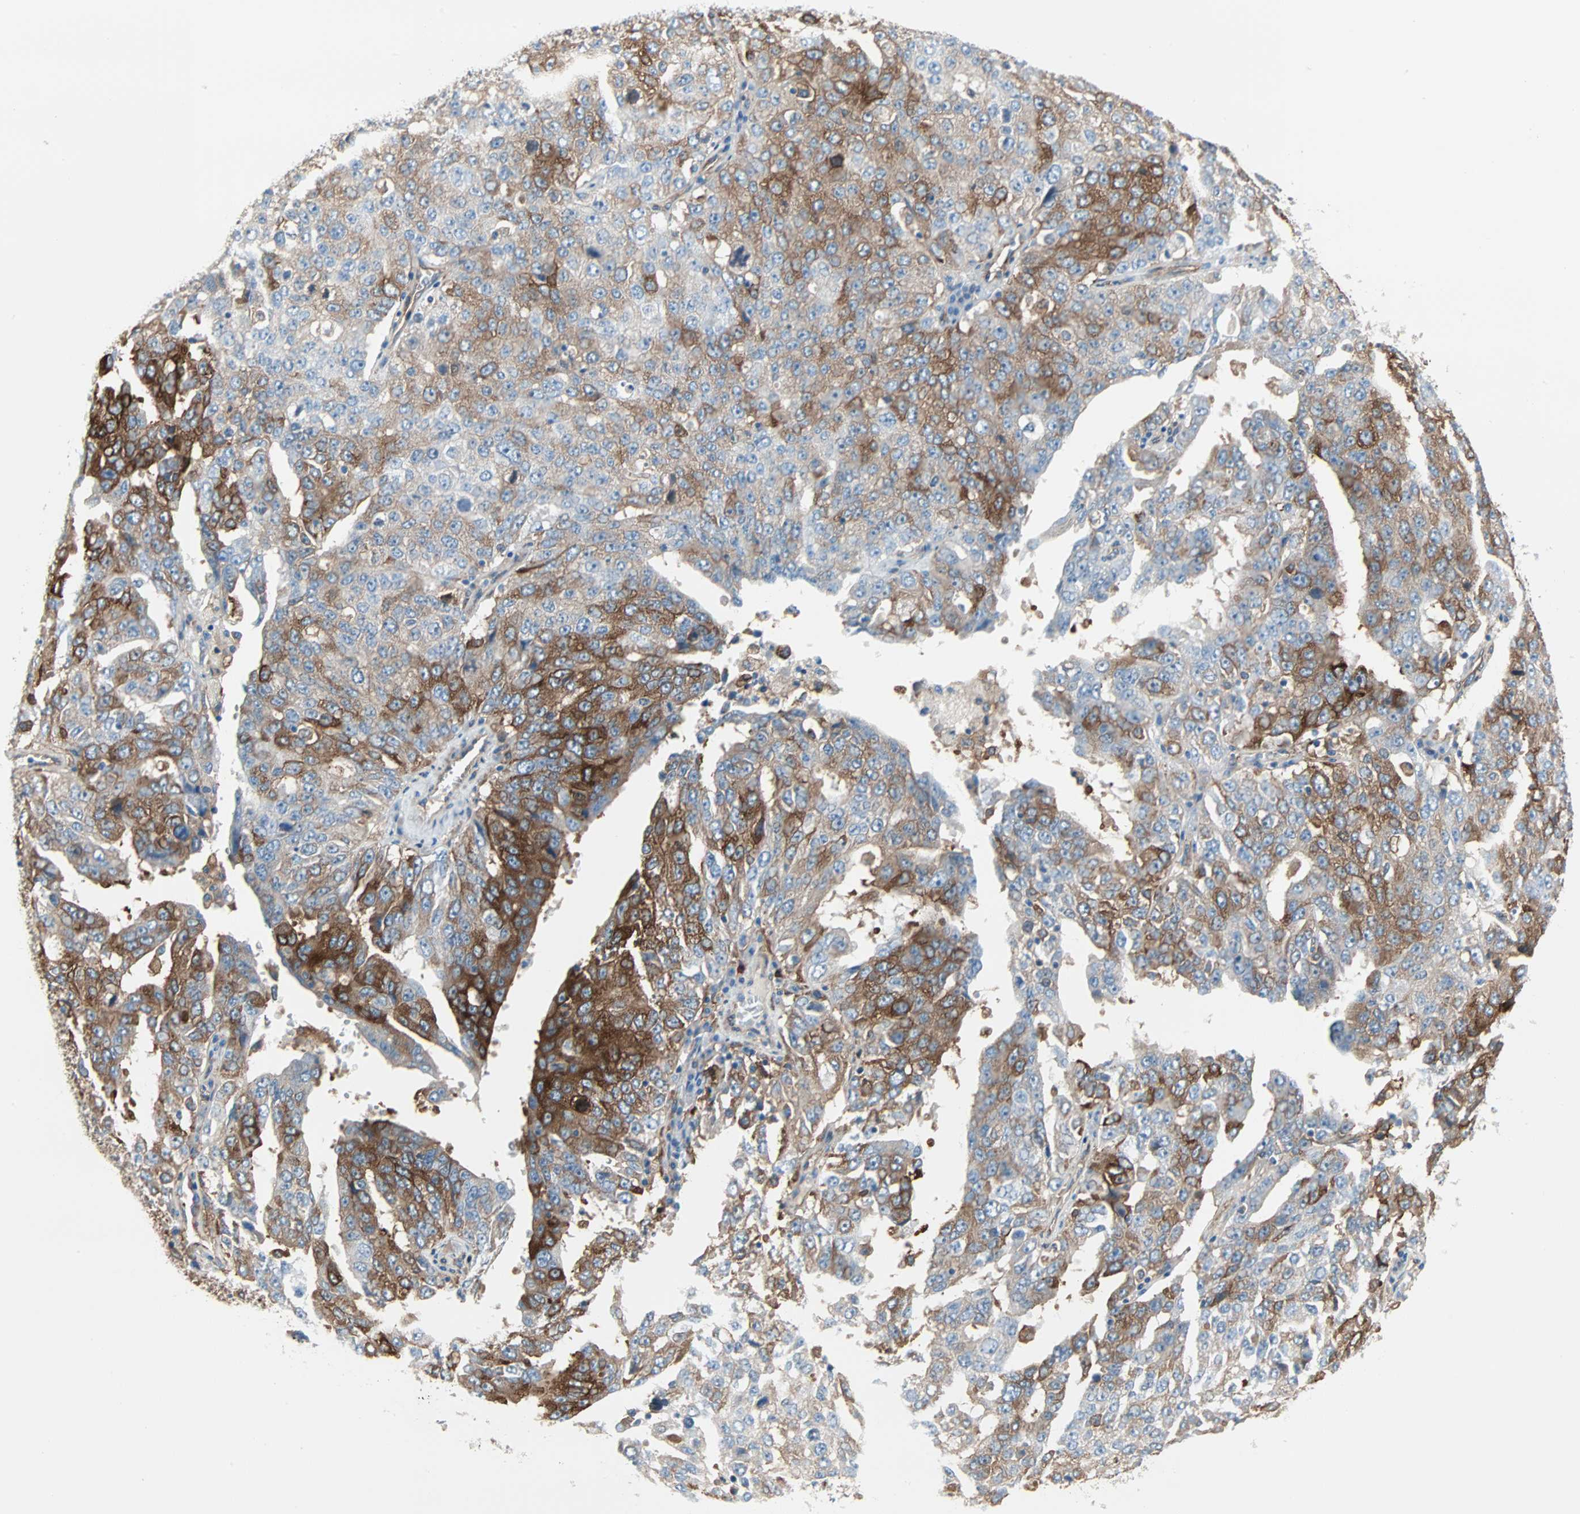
{"staining": {"intensity": "moderate", "quantity": "25%-75%", "location": "cytoplasmic/membranous"}, "tissue": "ovarian cancer", "cell_type": "Tumor cells", "image_type": "cancer", "snomed": [{"axis": "morphology", "description": "Carcinoma, endometroid"}, {"axis": "topography", "description": "Ovary"}], "caption": "Human ovarian endometroid carcinoma stained with a brown dye displays moderate cytoplasmic/membranous positive positivity in approximately 25%-75% of tumor cells.", "gene": "EPB41L2", "patient": {"sex": "female", "age": 62}}